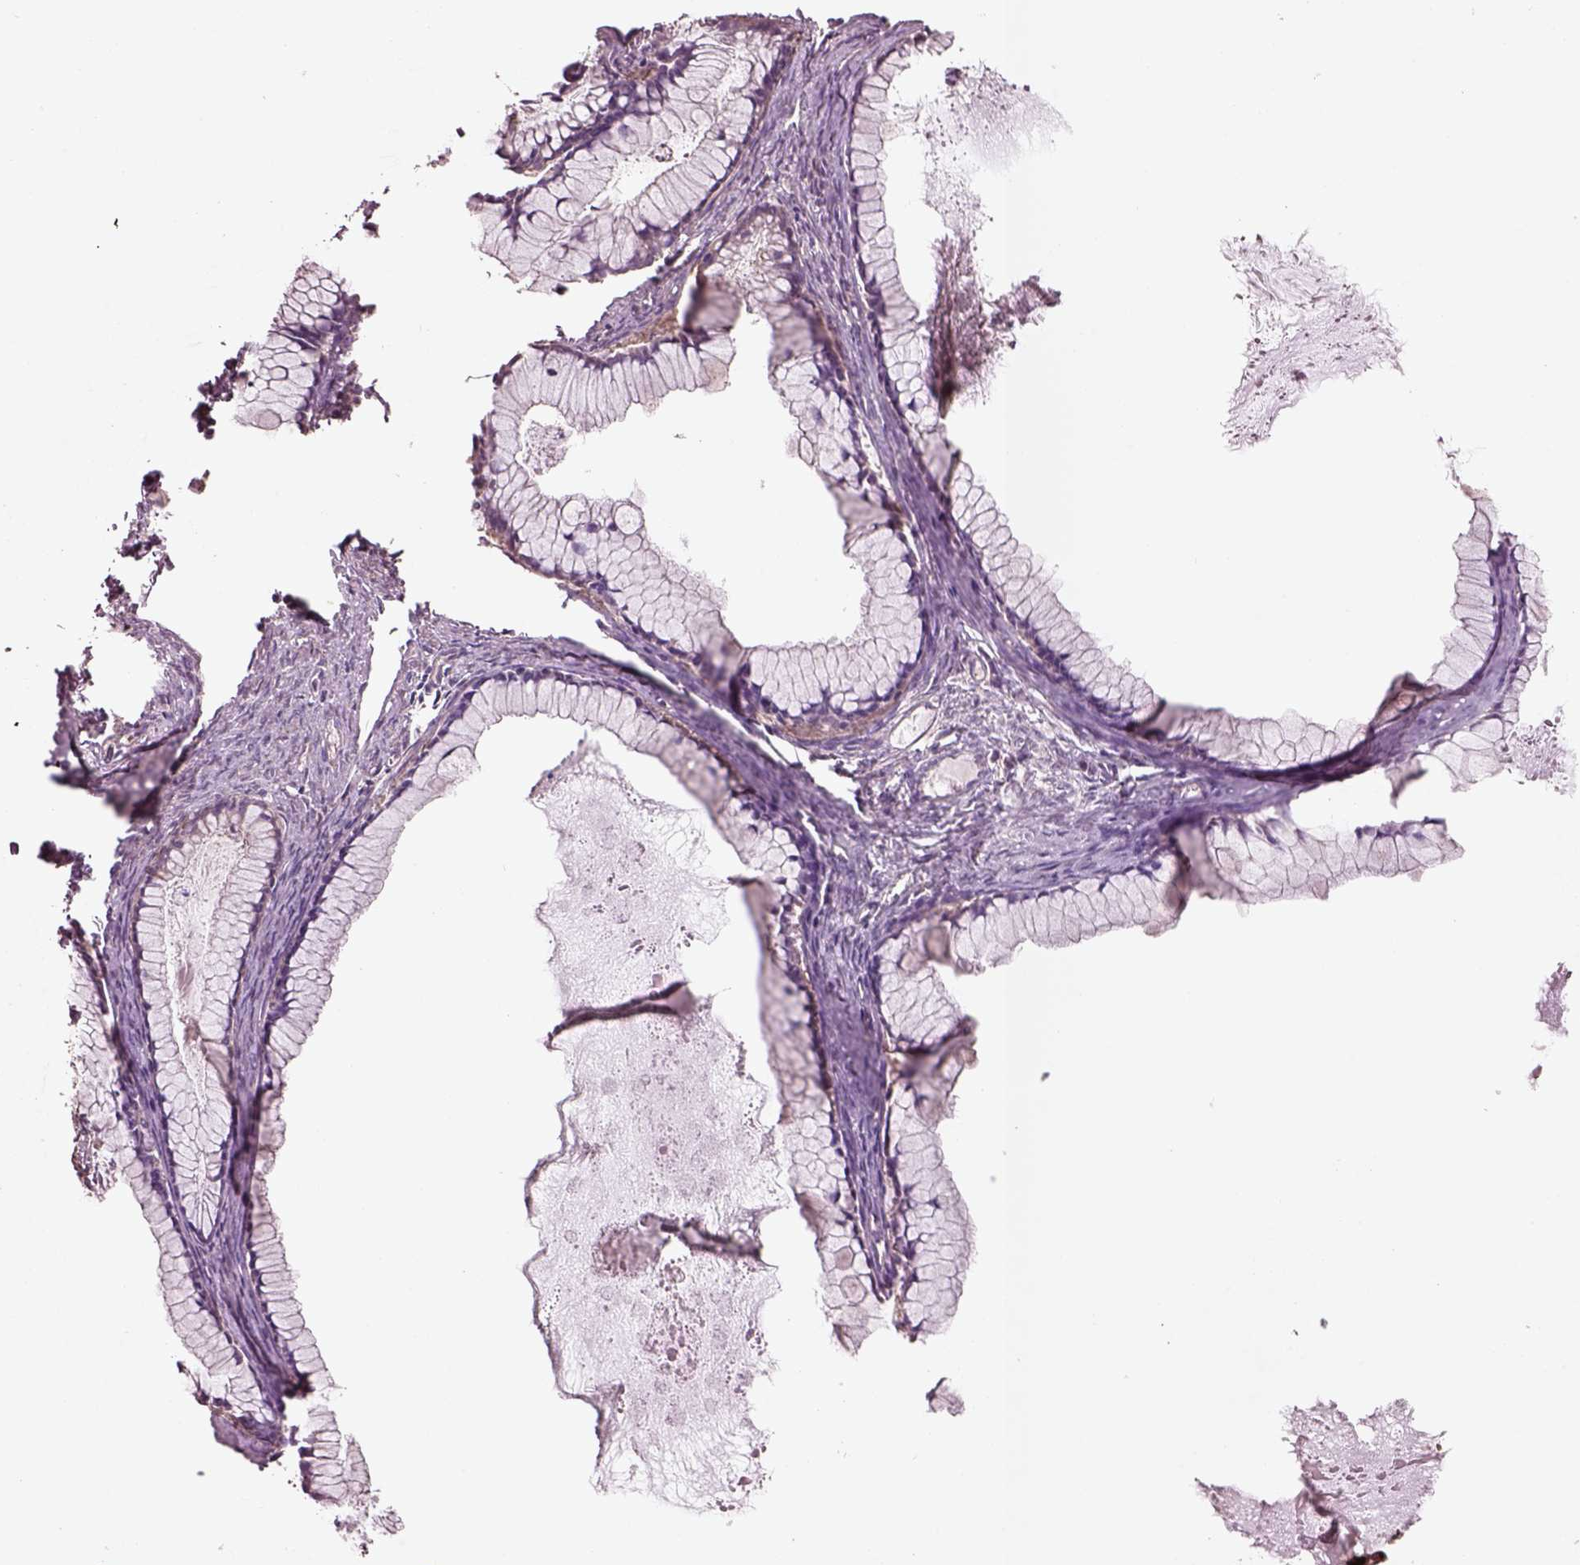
{"staining": {"intensity": "negative", "quantity": "none", "location": "none"}, "tissue": "ovarian cancer", "cell_type": "Tumor cells", "image_type": "cancer", "snomed": [{"axis": "morphology", "description": "Cystadenocarcinoma, mucinous, NOS"}, {"axis": "topography", "description": "Ovary"}], "caption": "The micrograph shows no staining of tumor cells in ovarian cancer (mucinous cystadenocarcinoma).", "gene": "TRADD", "patient": {"sex": "female", "age": 41}}